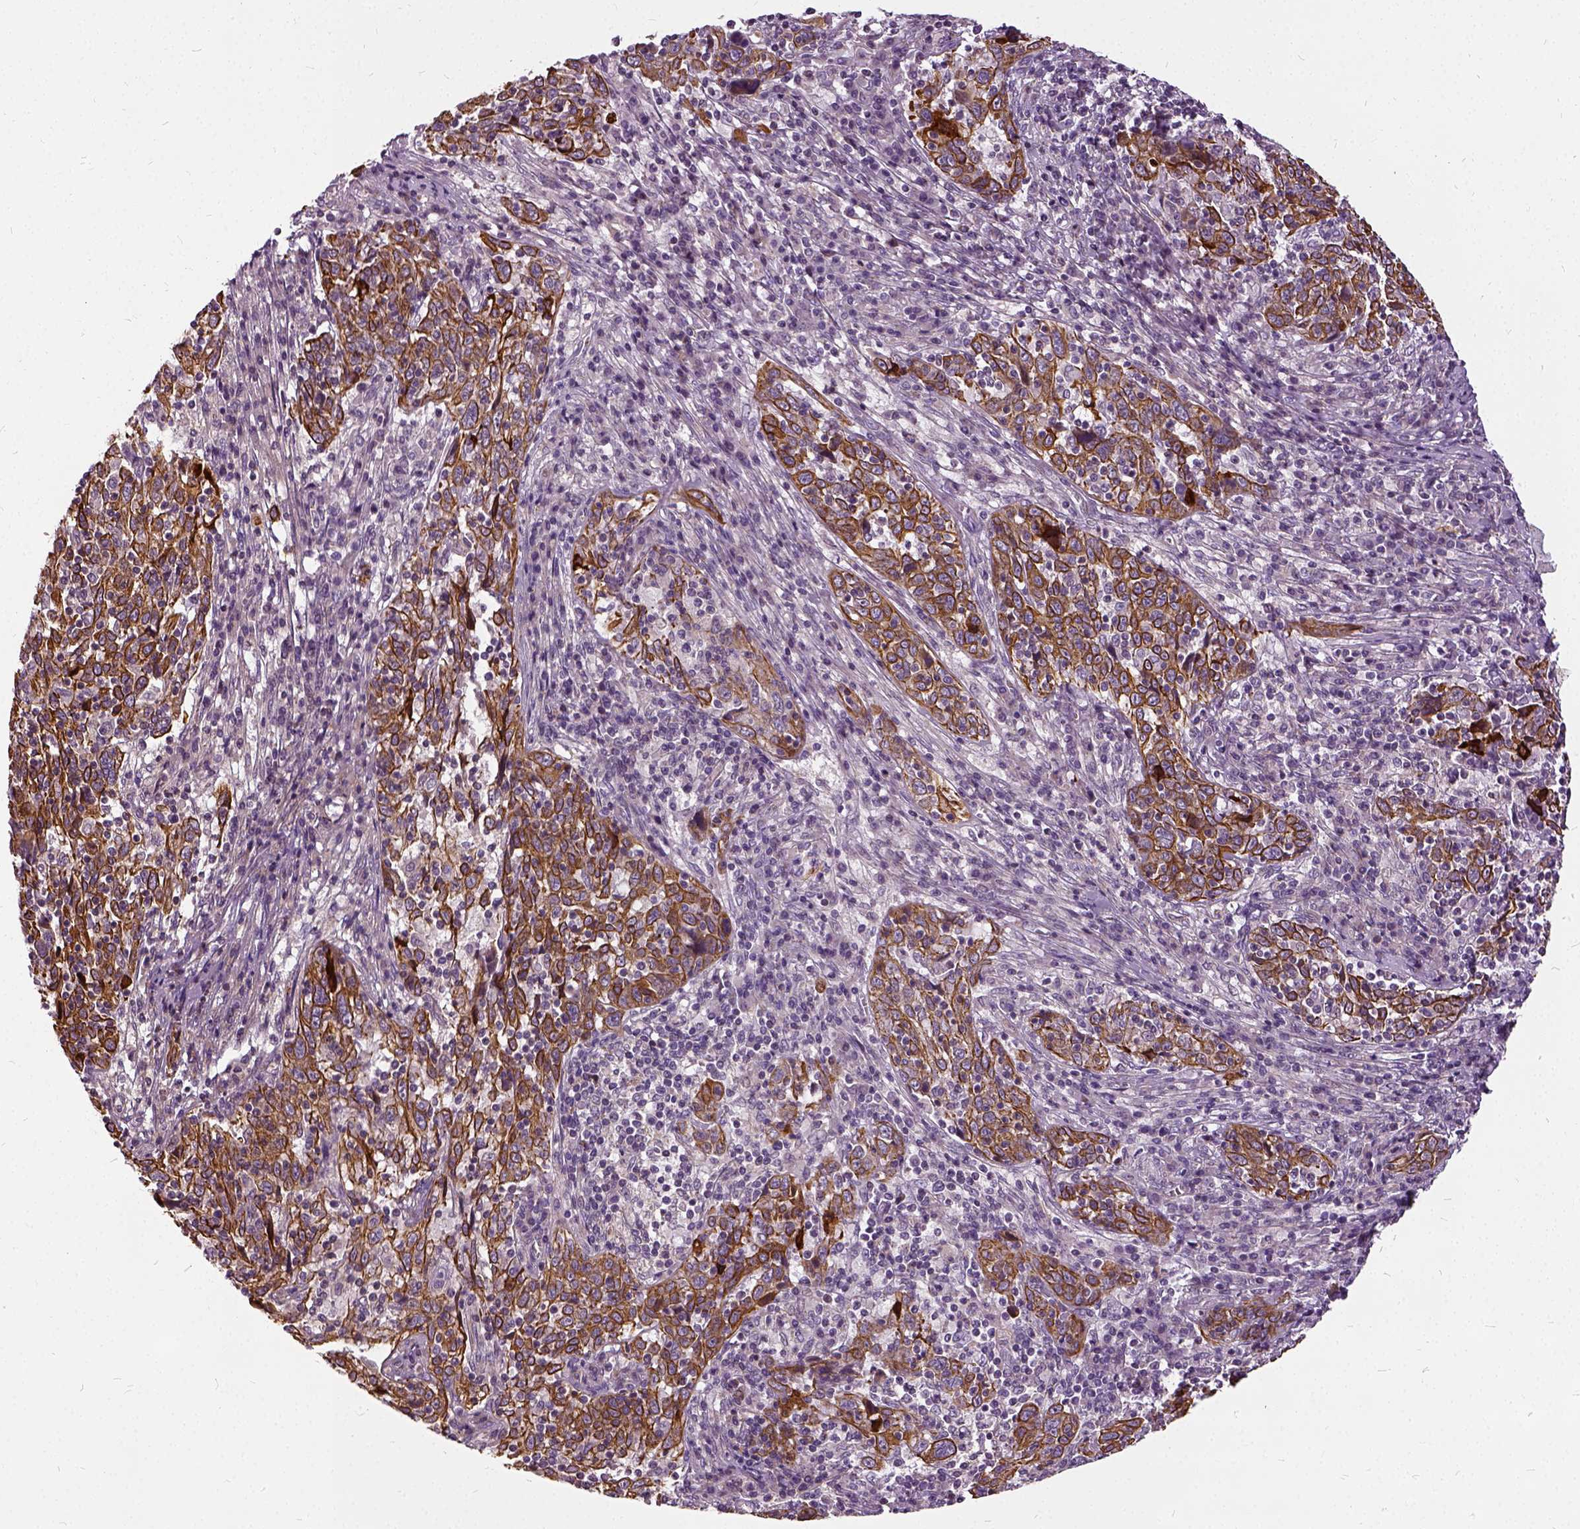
{"staining": {"intensity": "strong", "quantity": ">75%", "location": "cytoplasmic/membranous"}, "tissue": "cervical cancer", "cell_type": "Tumor cells", "image_type": "cancer", "snomed": [{"axis": "morphology", "description": "Squamous cell carcinoma, NOS"}, {"axis": "topography", "description": "Cervix"}], "caption": "Cervical cancer stained with a brown dye reveals strong cytoplasmic/membranous positive expression in about >75% of tumor cells.", "gene": "ILRUN", "patient": {"sex": "female", "age": 46}}